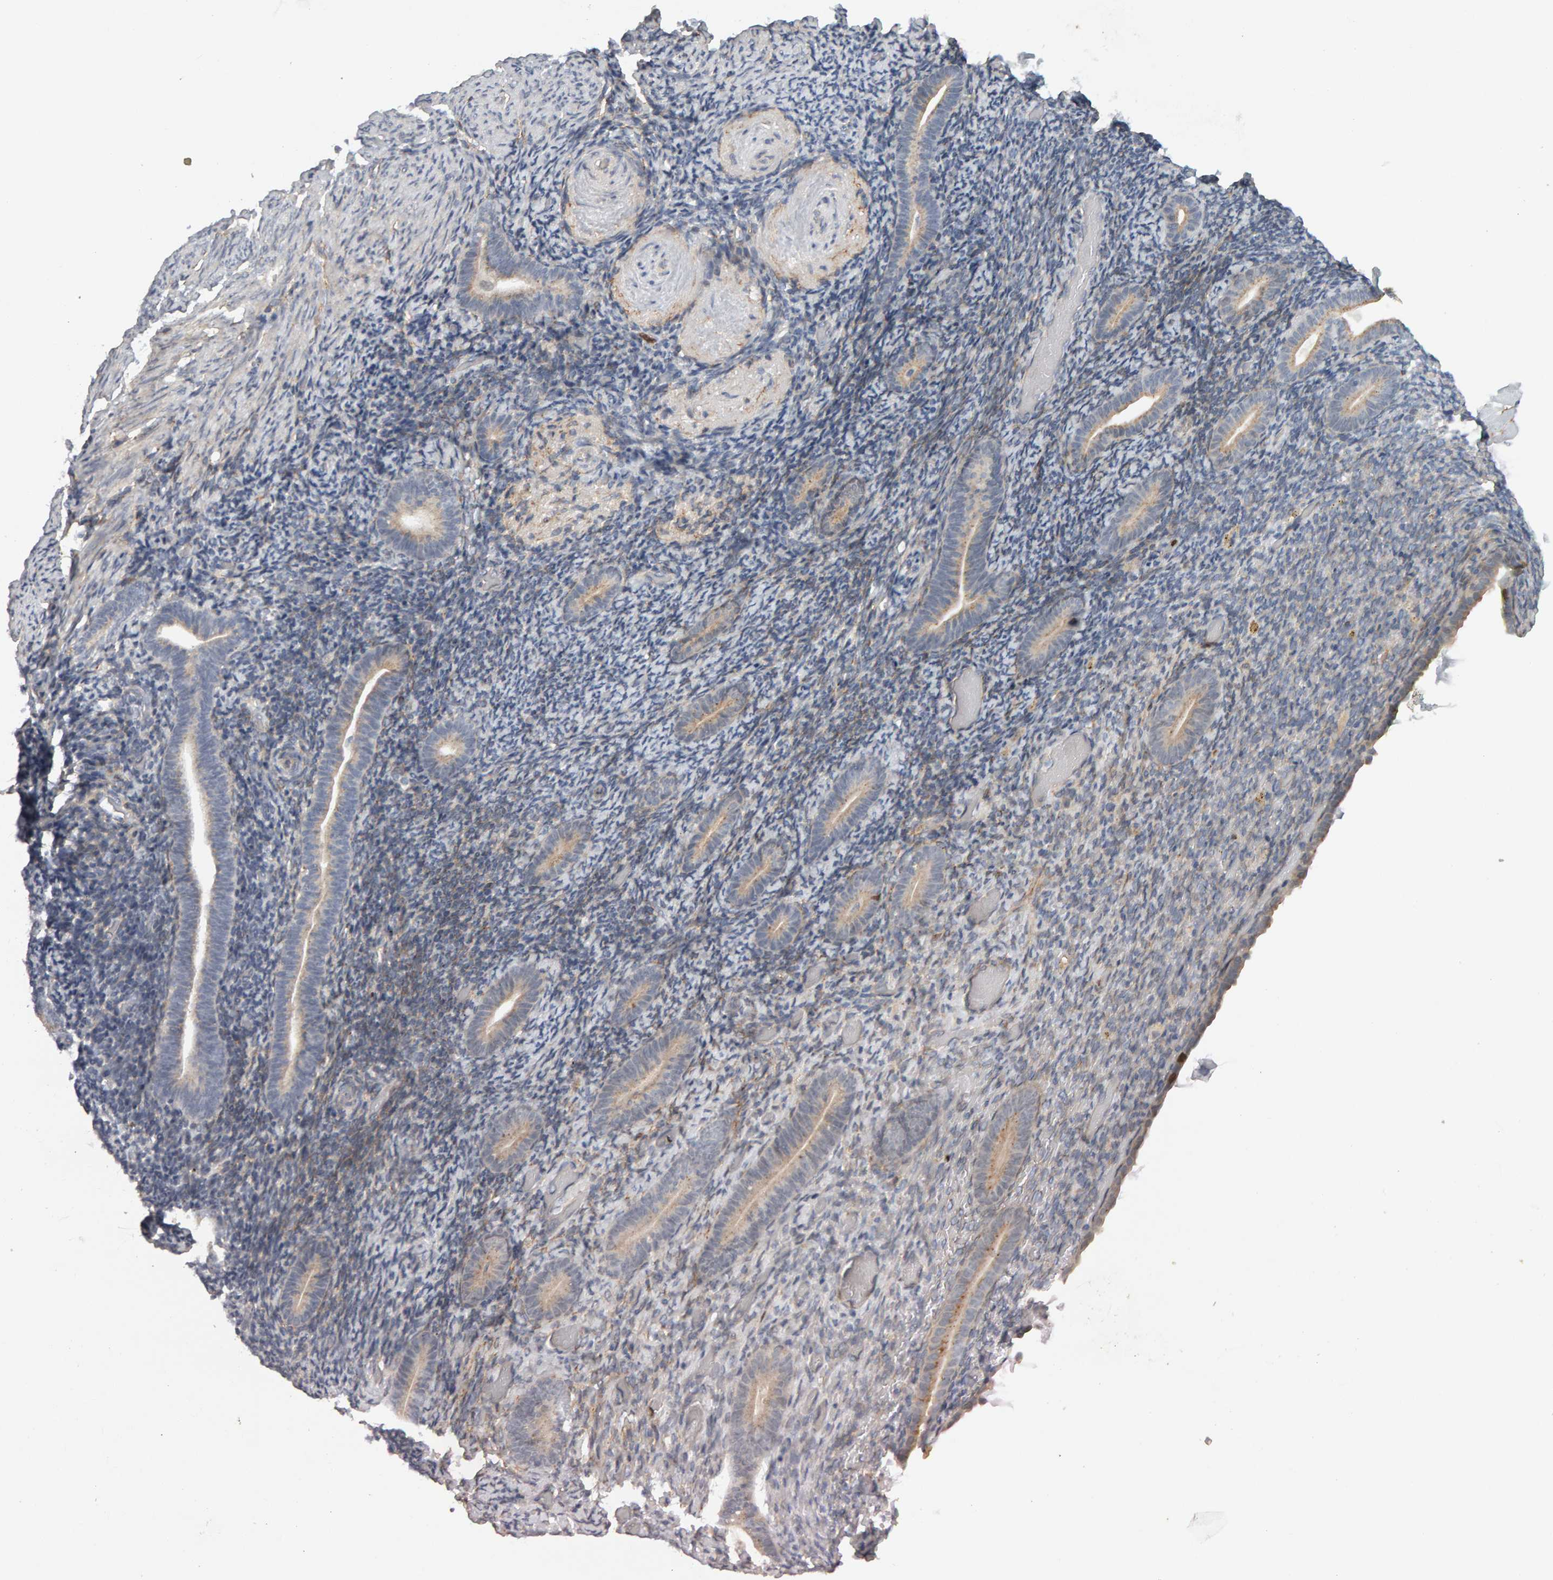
{"staining": {"intensity": "negative", "quantity": "none", "location": "none"}, "tissue": "endometrium", "cell_type": "Cells in endometrial stroma", "image_type": "normal", "snomed": [{"axis": "morphology", "description": "Normal tissue, NOS"}, {"axis": "topography", "description": "Endometrium"}], "caption": "Immunohistochemical staining of normal human endometrium demonstrates no significant positivity in cells in endometrial stroma. The staining is performed using DAB (3,3'-diaminobenzidine) brown chromogen with nuclei counter-stained in using hematoxylin.", "gene": "CDCA5", "patient": {"sex": "female", "age": 51}}